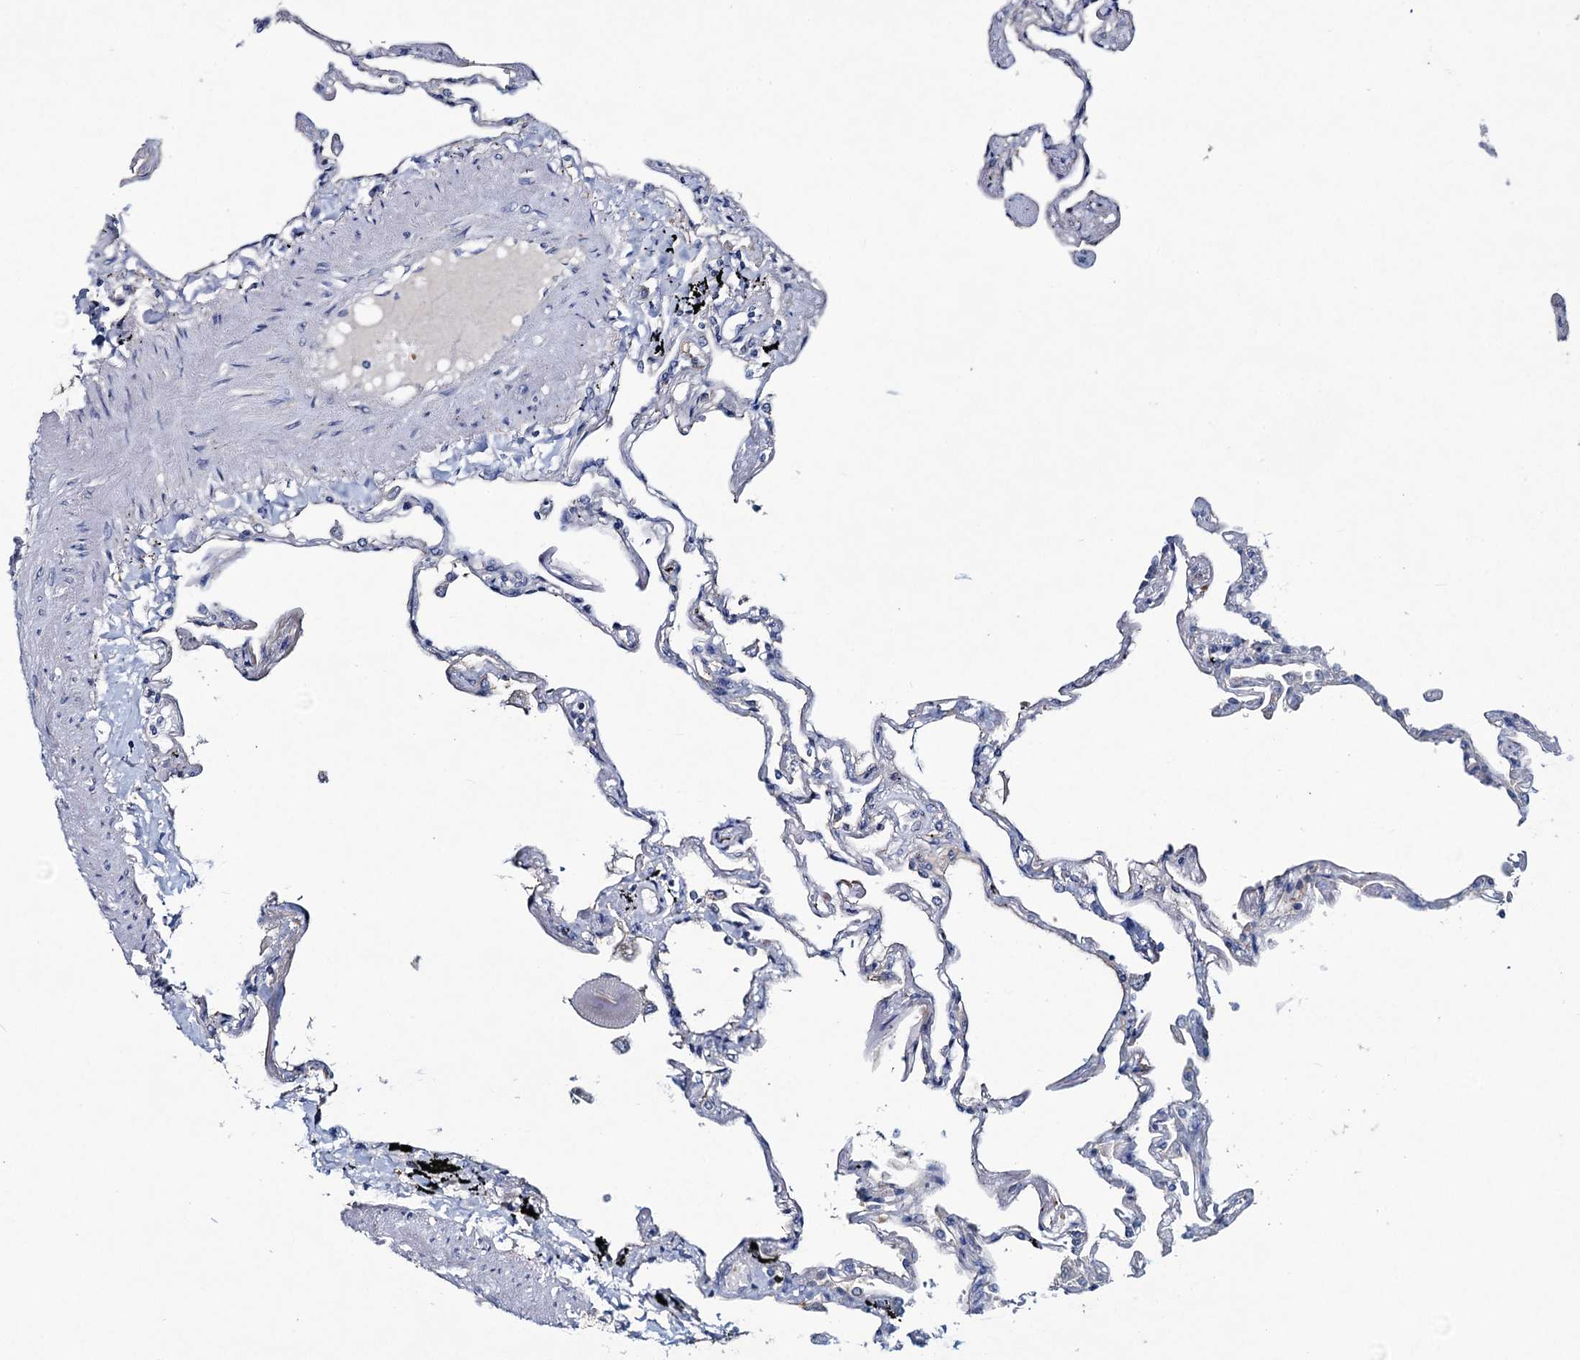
{"staining": {"intensity": "negative", "quantity": "none", "location": "none"}, "tissue": "lung", "cell_type": "Alveolar cells", "image_type": "normal", "snomed": [{"axis": "morphology", "description": "Normal tissue, NOS"}, {"axis": "topography", "description": "Lung"}], "caption": "IHC of normal human lung exhibits no expression in alveolar cells.", "gene": "RTKN2", "patient": {"sex": "female", "age": 67}}